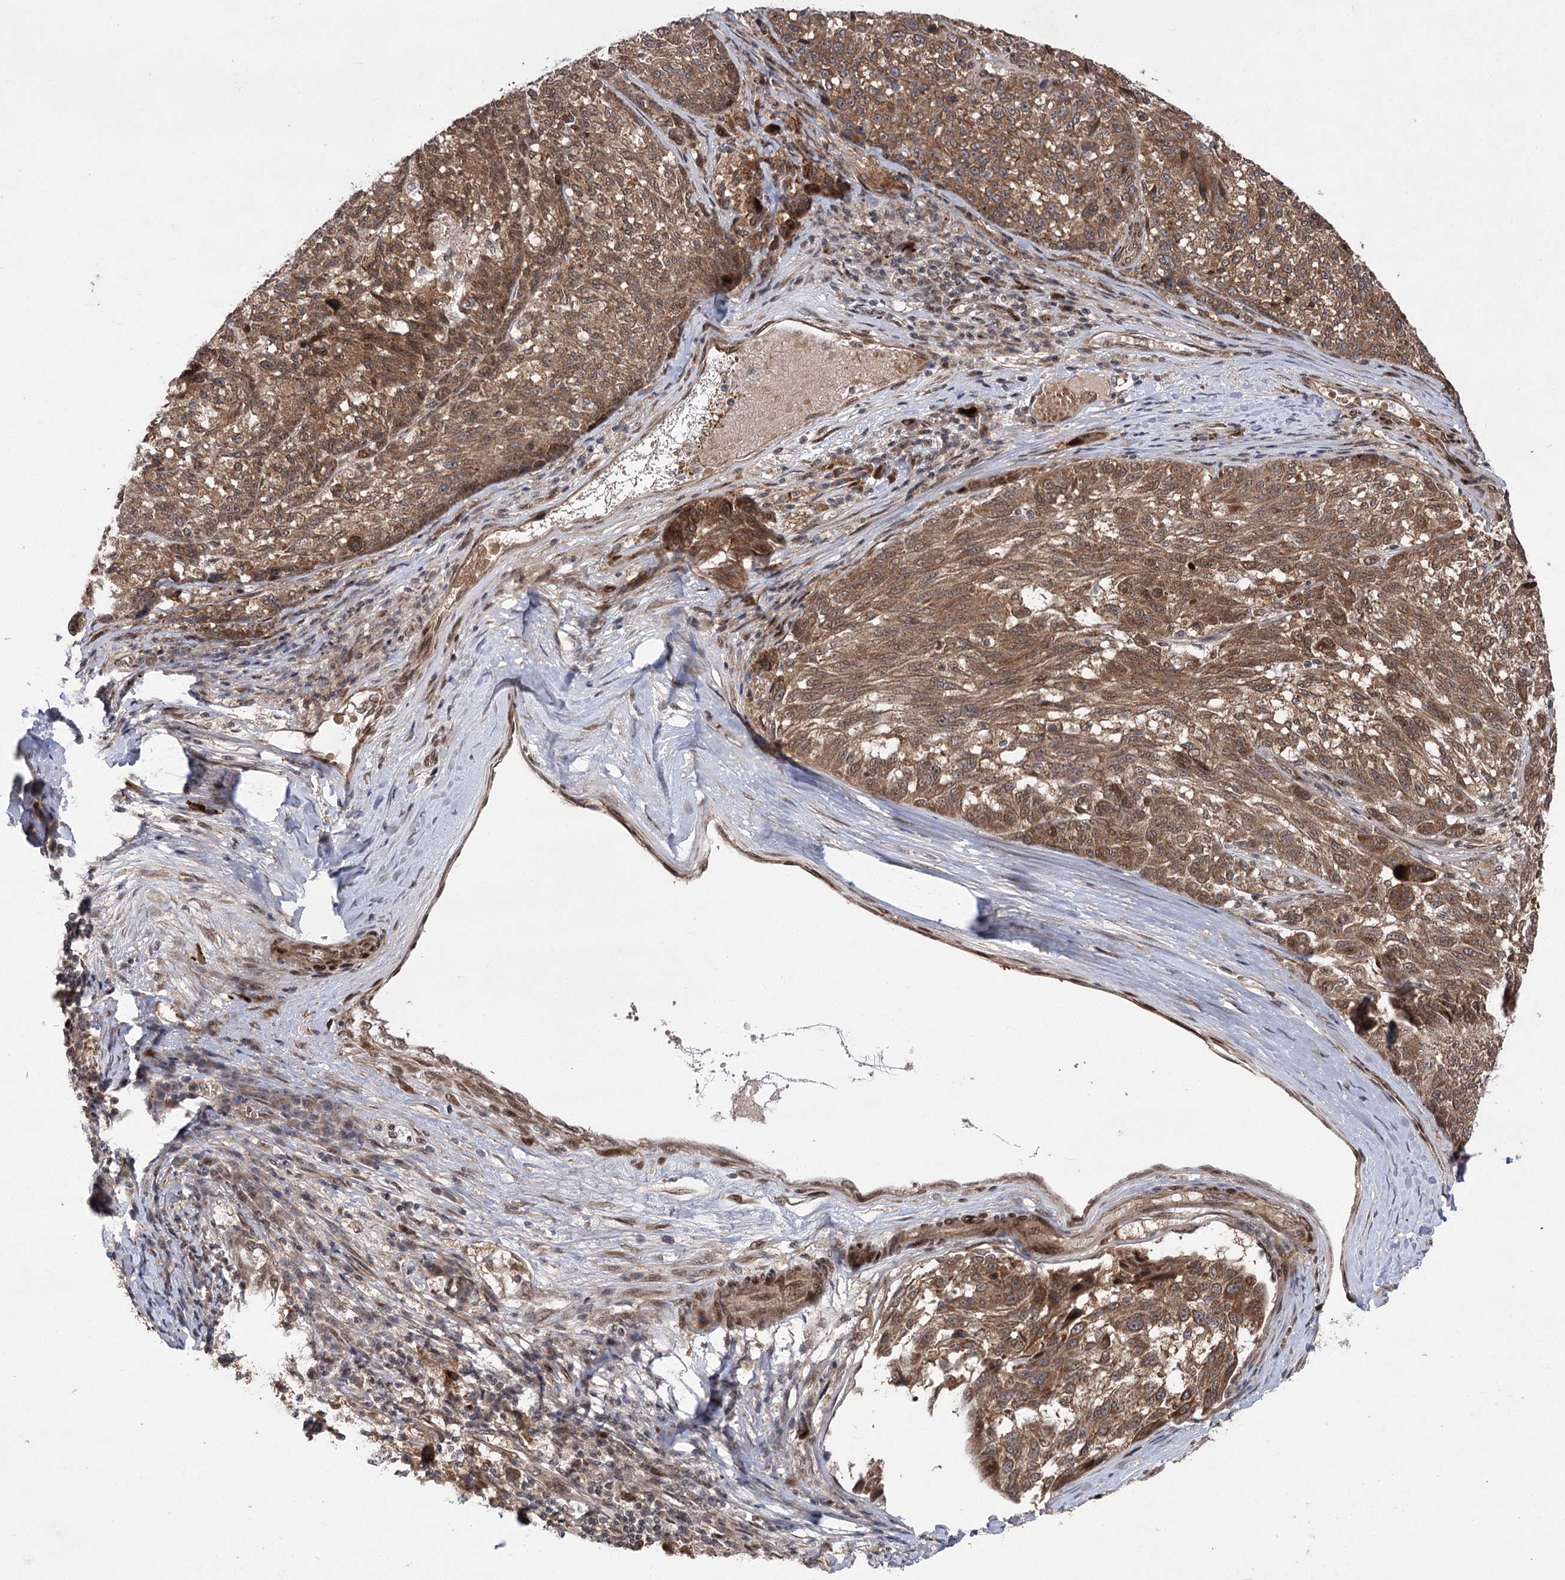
{"staining": {"intensity": "moderate", "quantity": ">75%", "location": "cytoplasmic/membranous,nuclear"}, "tissue": "melanoma", "cell_type": "Tumor cells", "image_type": "cancer", "snomed": [{"axis": "morphology", "description": "Malignant melanoma, NOS"}, {"axis": "topography", "description": "Skin"}], "caption": "Melanoma tissue shows moderate cytoplasmic/membranous and nuclear expression in about >75% of tumor cells", "gene": "TENM2", "patient": {"sex": "male", "age": 53}}